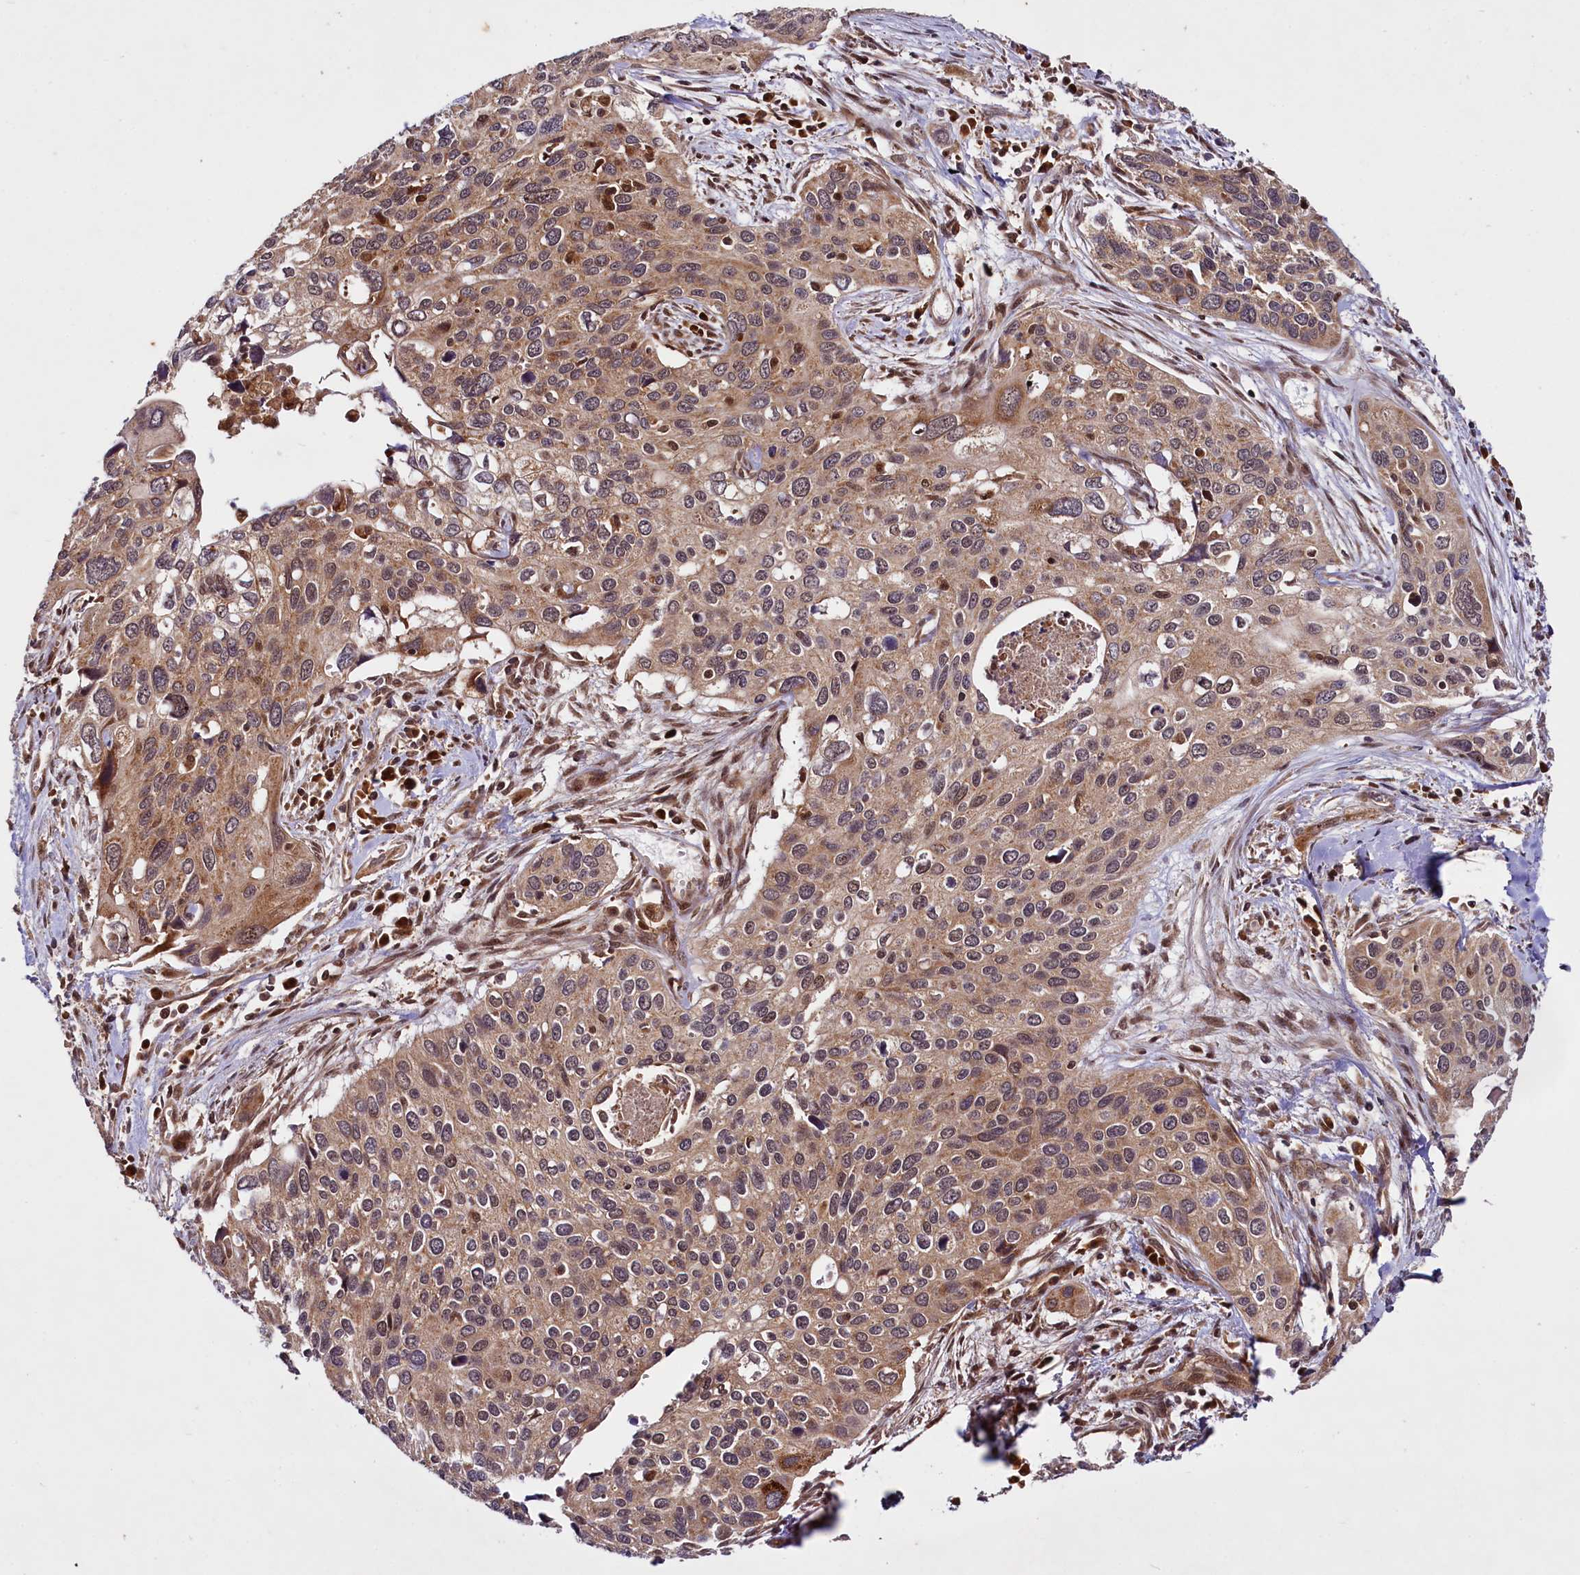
{"staining": {"intensity": "moderate", "quantity": ">75%", "location": "cytoplasmic/membranous,nuclear"}, "tissue": "cervical cancer", "cell_type": "Tumor cells", "image_type": "cancer", "snomed": [{"axis": "morphology", "description": "Squamous cell carcinoma, NOS"}, {"axis": "topography", "description": "Cervix"}], "caption": "Immunohistochemistry (IHC) micrograph of human cervical cancer (squamous cell carcinoma) stained for a protein (brown), which exhibits medium levels of moderate cytoplasmic/membranous and nuclear staining in about >75% of tumor cells.", "gene": "UBE3A", "patient": {"sex": "female", "age": 55}}